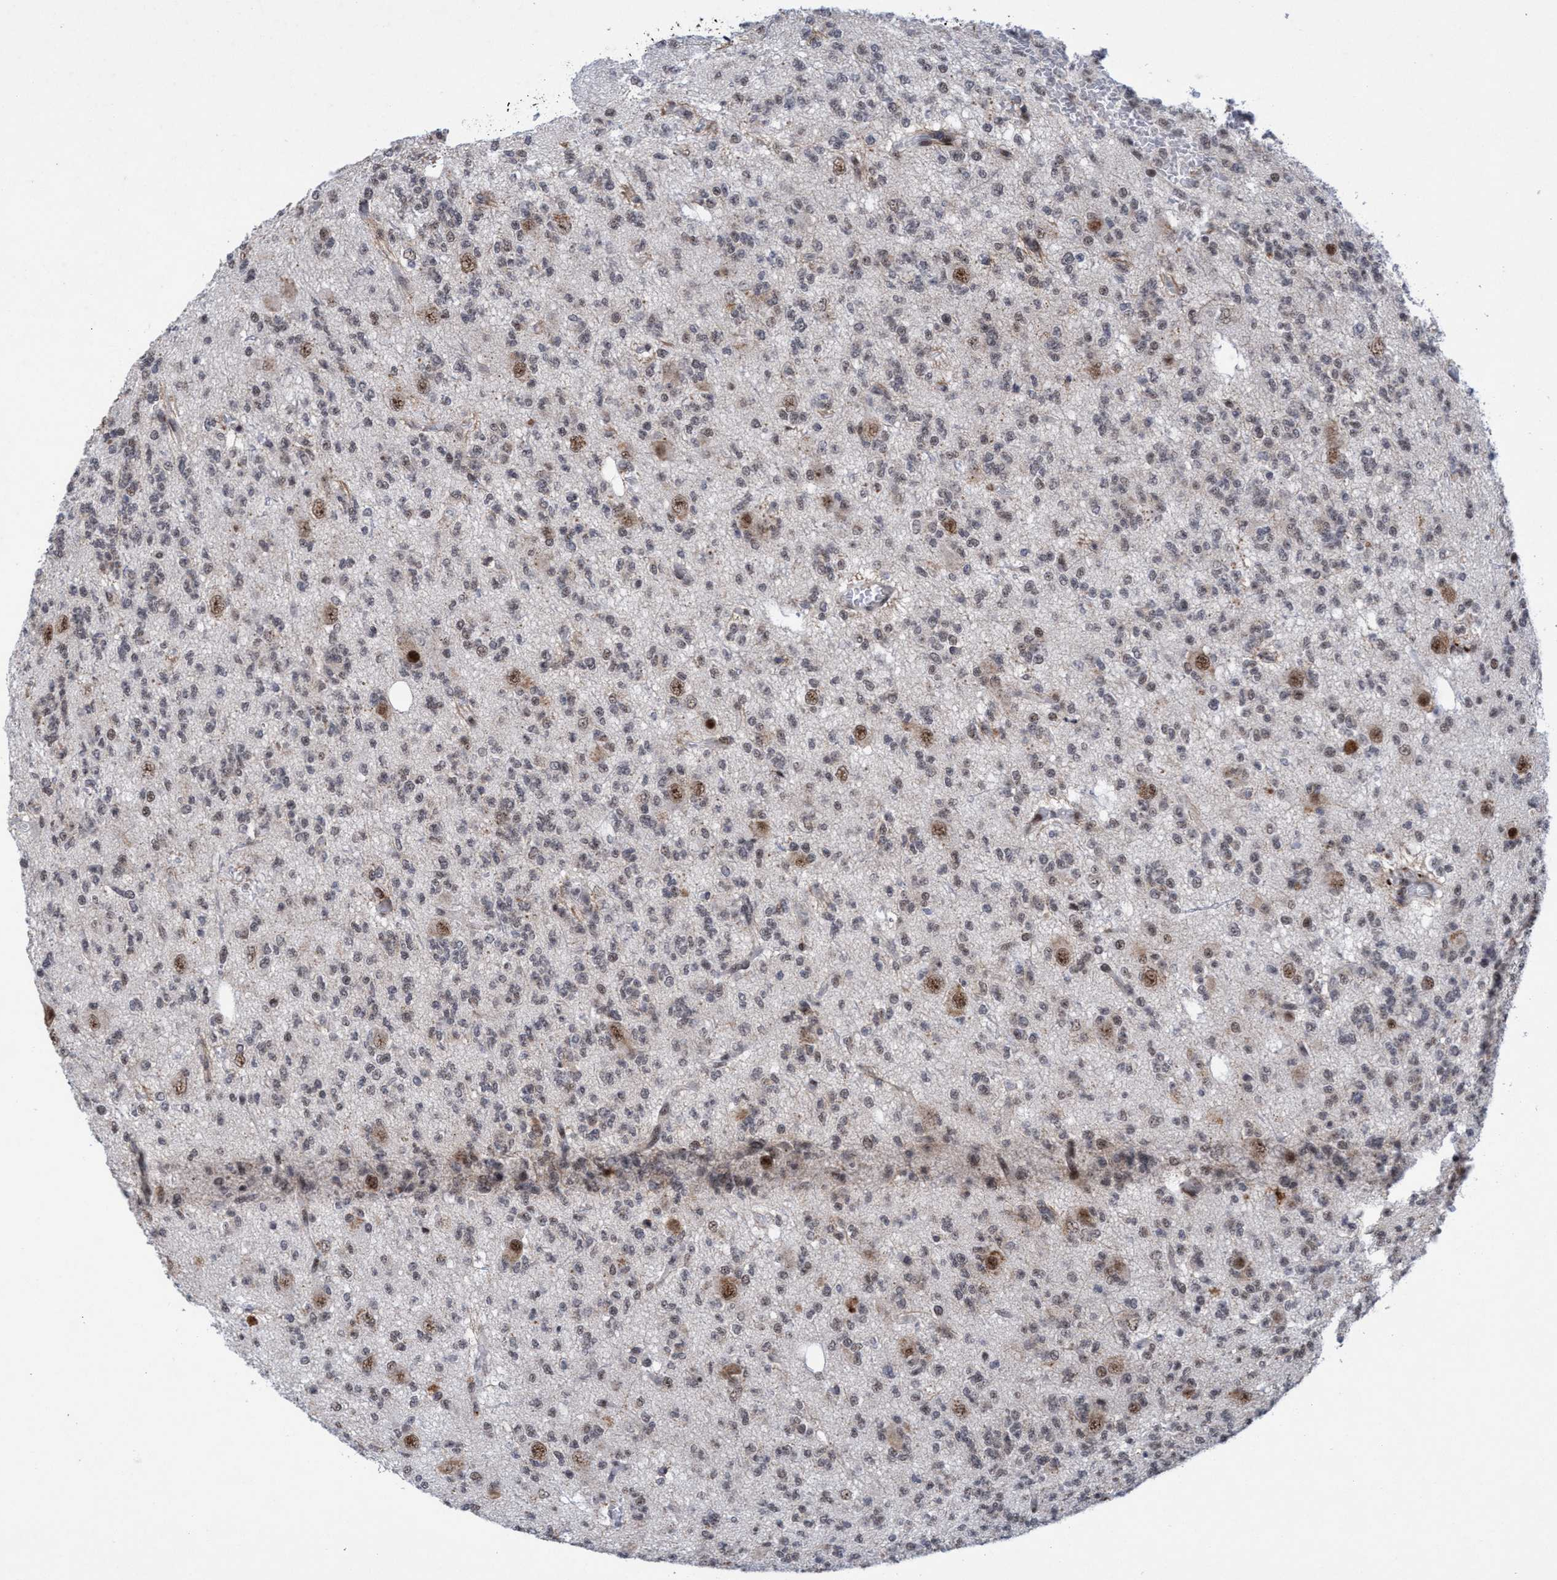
{"staining": {"intensity": "weak", "quantity": "25%-75%", "location": "nuclear"}, "tissue": "glioma", "cell_type": "Tumor cells", "image_type": "cancer", "snomed": [{"axis": "morphology", "description": "Glioma, malignant, Low grade"}, {"axis": "topography", "description": "Brain"}], "caption": "Immunohistochemical staining of human glioma demonstrates low levels of weak nuclear positivity in about 25%-75% of tumor cells.", "gene": "GLT6D1", "patient": {"sex": "male", "age": 38}}